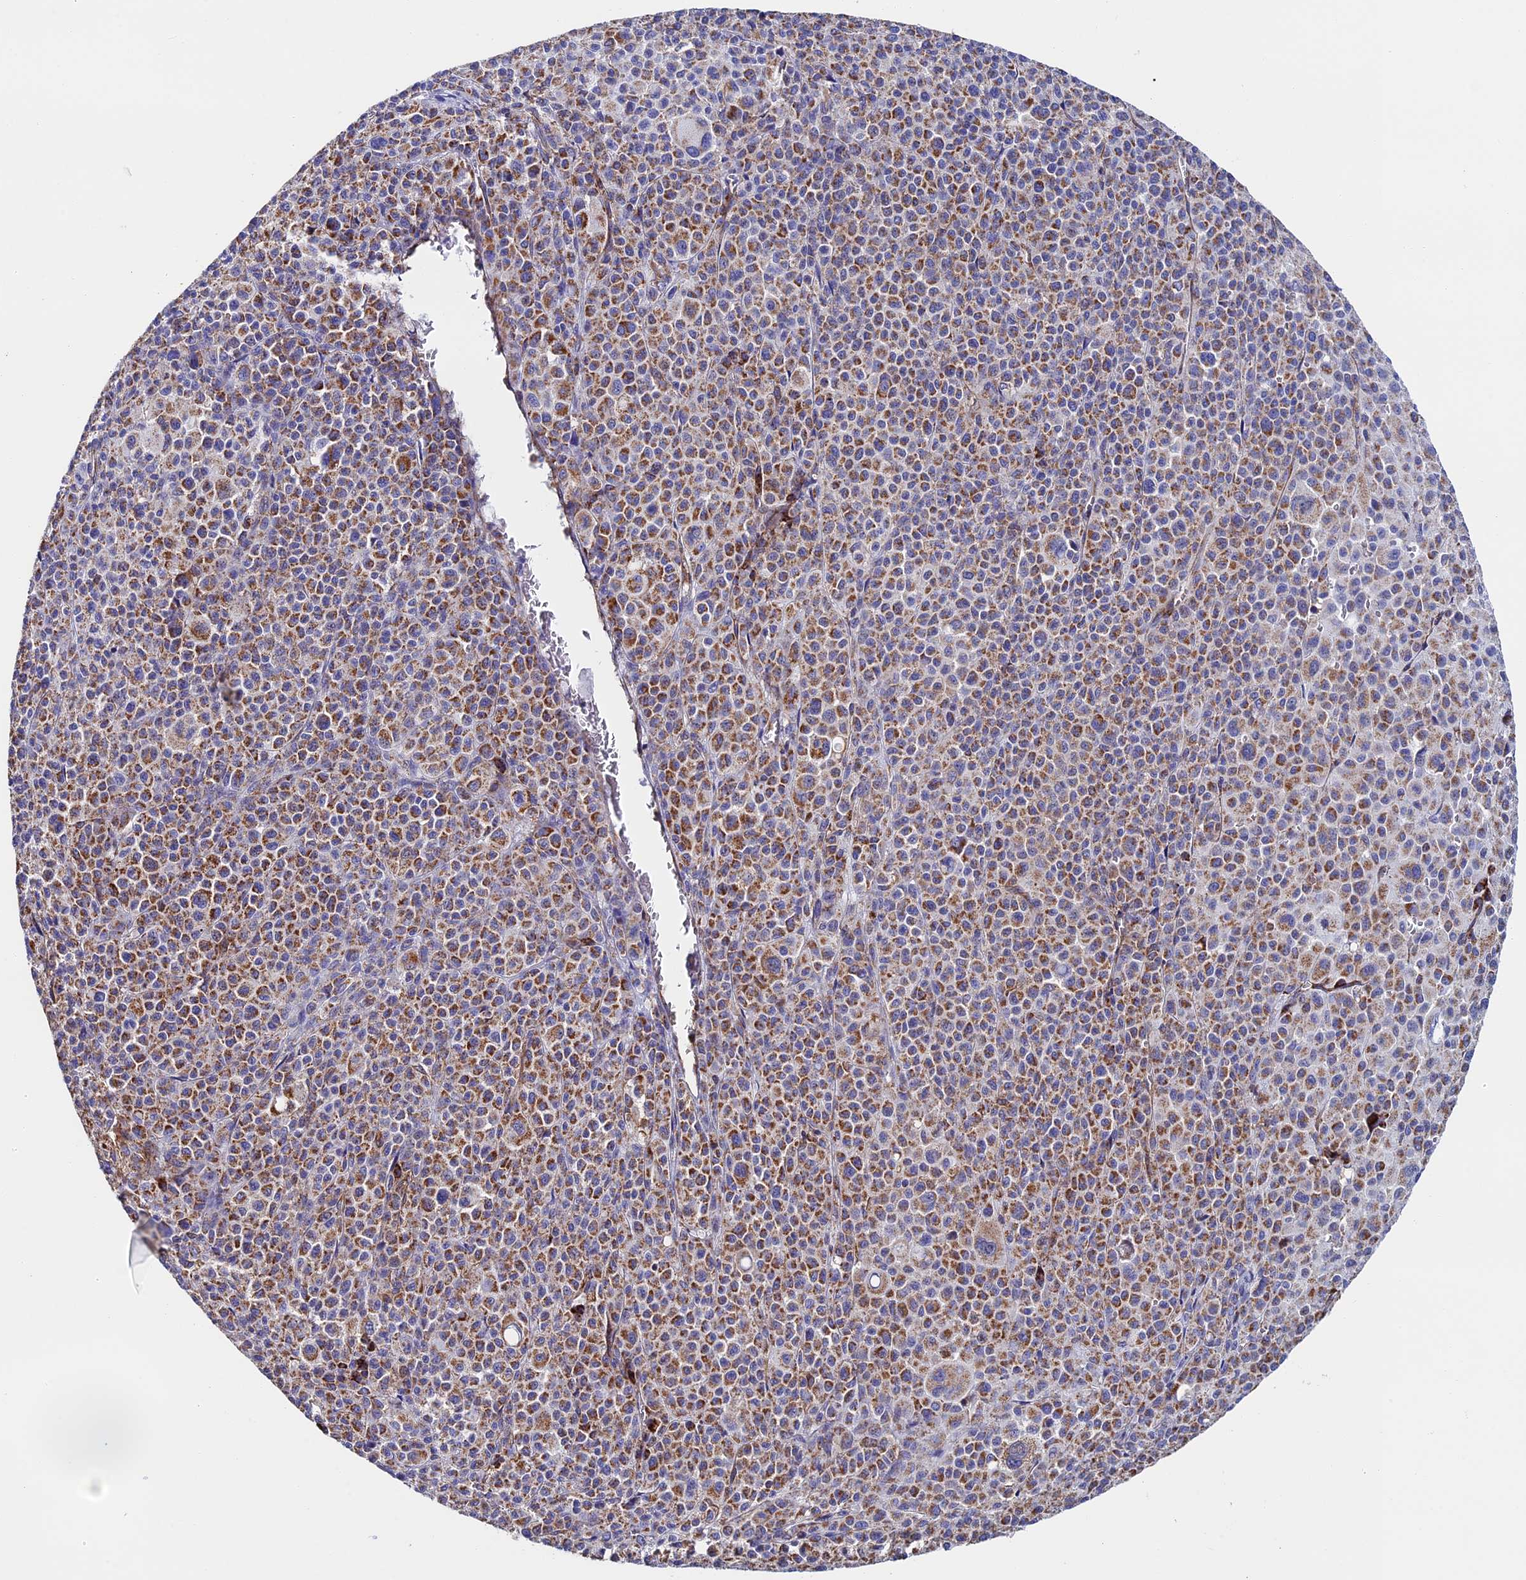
{"staining": {"intensity": "moderate", "quantity": ">75%", "location": "cytoplasmic/membranous"}, "tissue": "melanoma", "cell_type": "Tumor cells", "image_type": "cancer", "snomed": [{"axis": "morphology", "description": "Malignant melanoma, Metastatic site"}, {"axis": "topography", "description": "Skin"}], "caption": "Melanoma stained for a protein shows moderate cytoplasmic/membranous positivity in tumor cells. (brown staining indicates protein expression, while blue staining denotes nuclei).", "gene": "SLC9A5", "patient": {"sex": "female", "age": 74}}